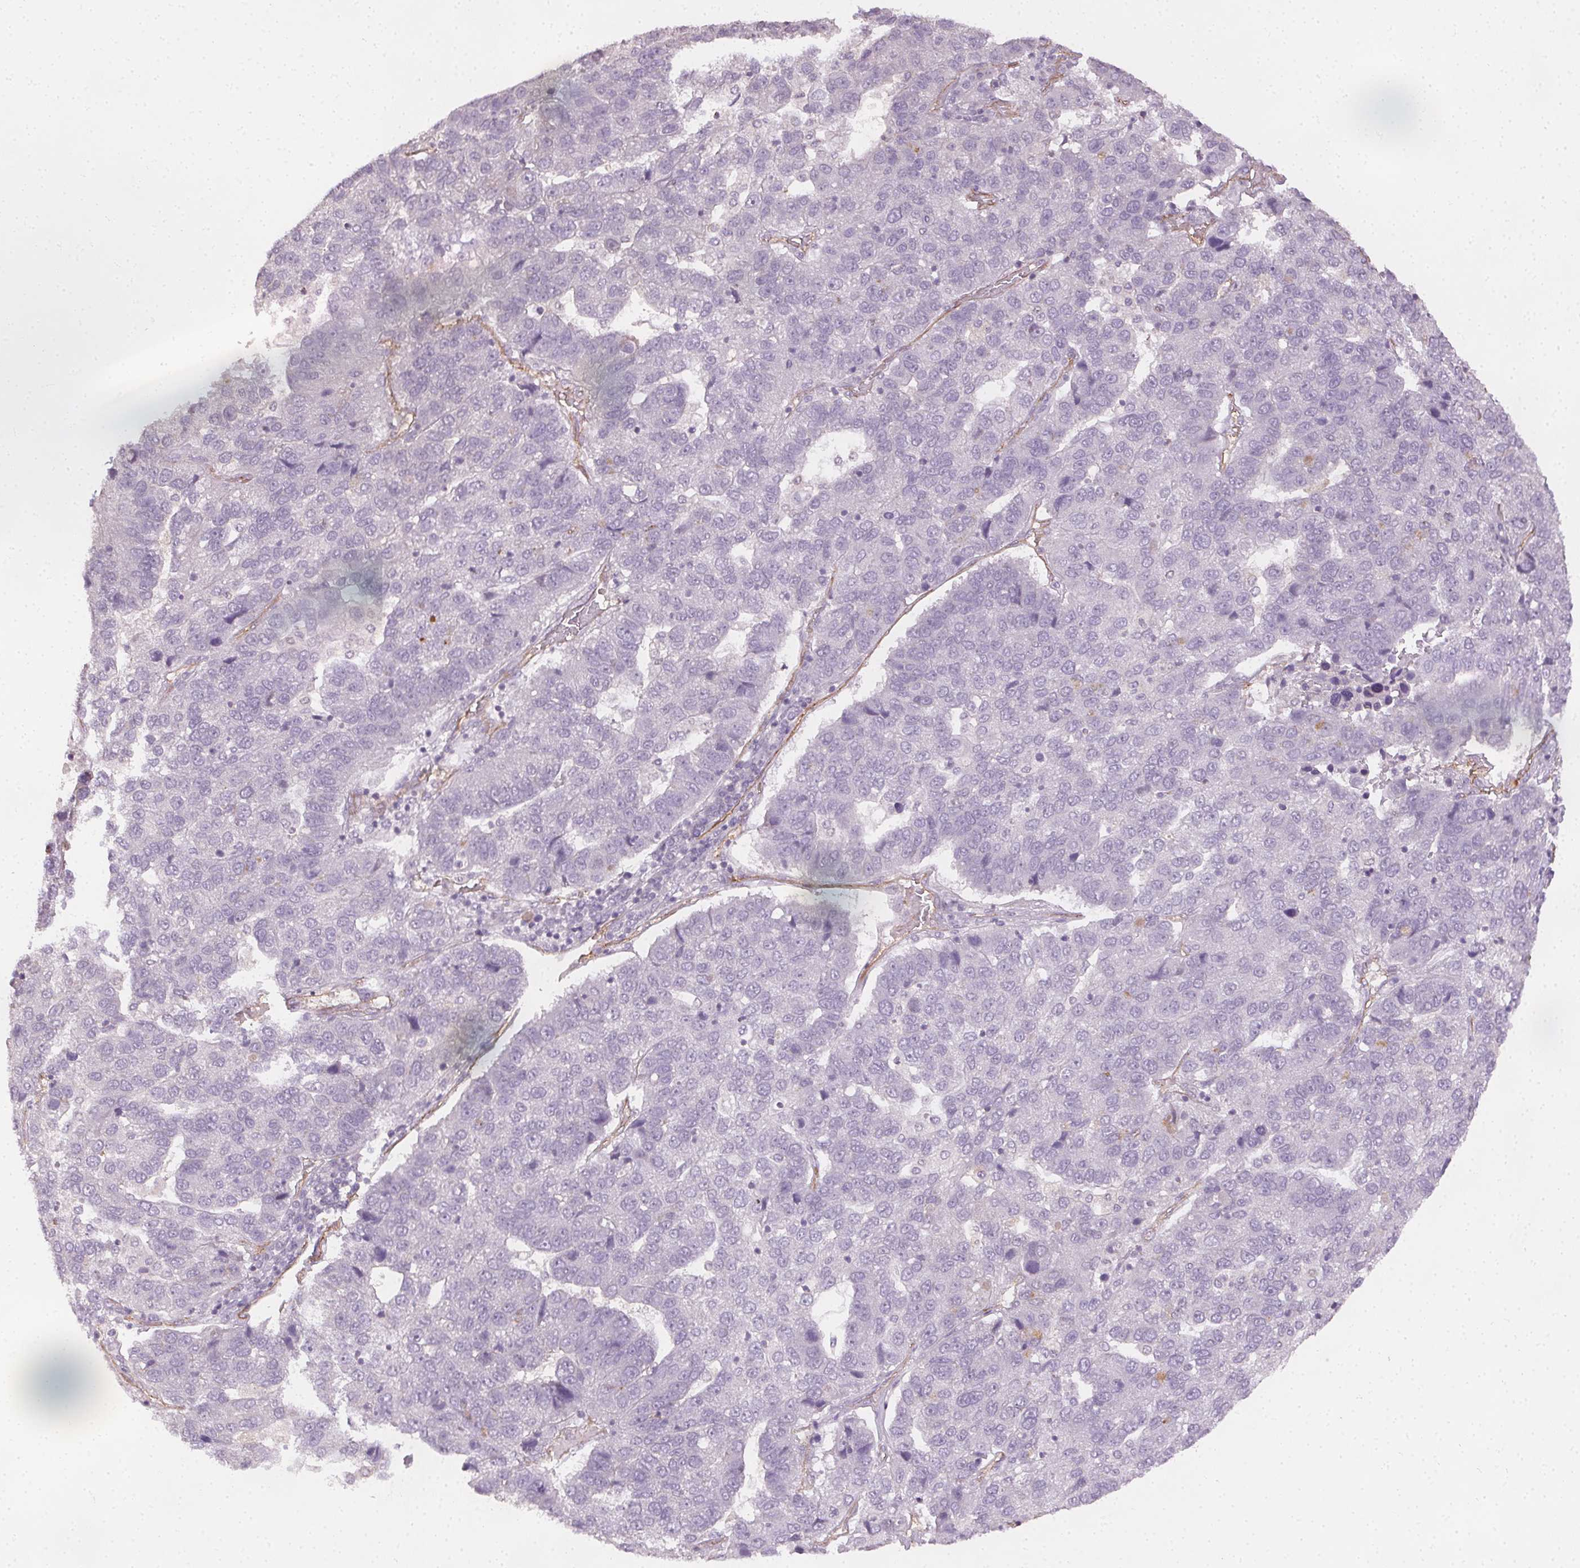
{"staining": {"intensity": "negative", "quantity": "none", "location": "none"}, "tissue": "pancreatic cancer", "cell_type": "Tumor cells", "image_type": "cancer", "snomed": [{"axis": "morphology", "description": "Adenocarcinoma, NOS"}, {"axis": "topography", "description": "Pancreas"}], "caption": "Immunohistochemistry (IHC) histopathology image of human pancreatic cancer stained for a protein (brown), which shows no positivity in tumor cells.", "gene": "PODXL", "patient": {"sex": "female", "age": 61}}